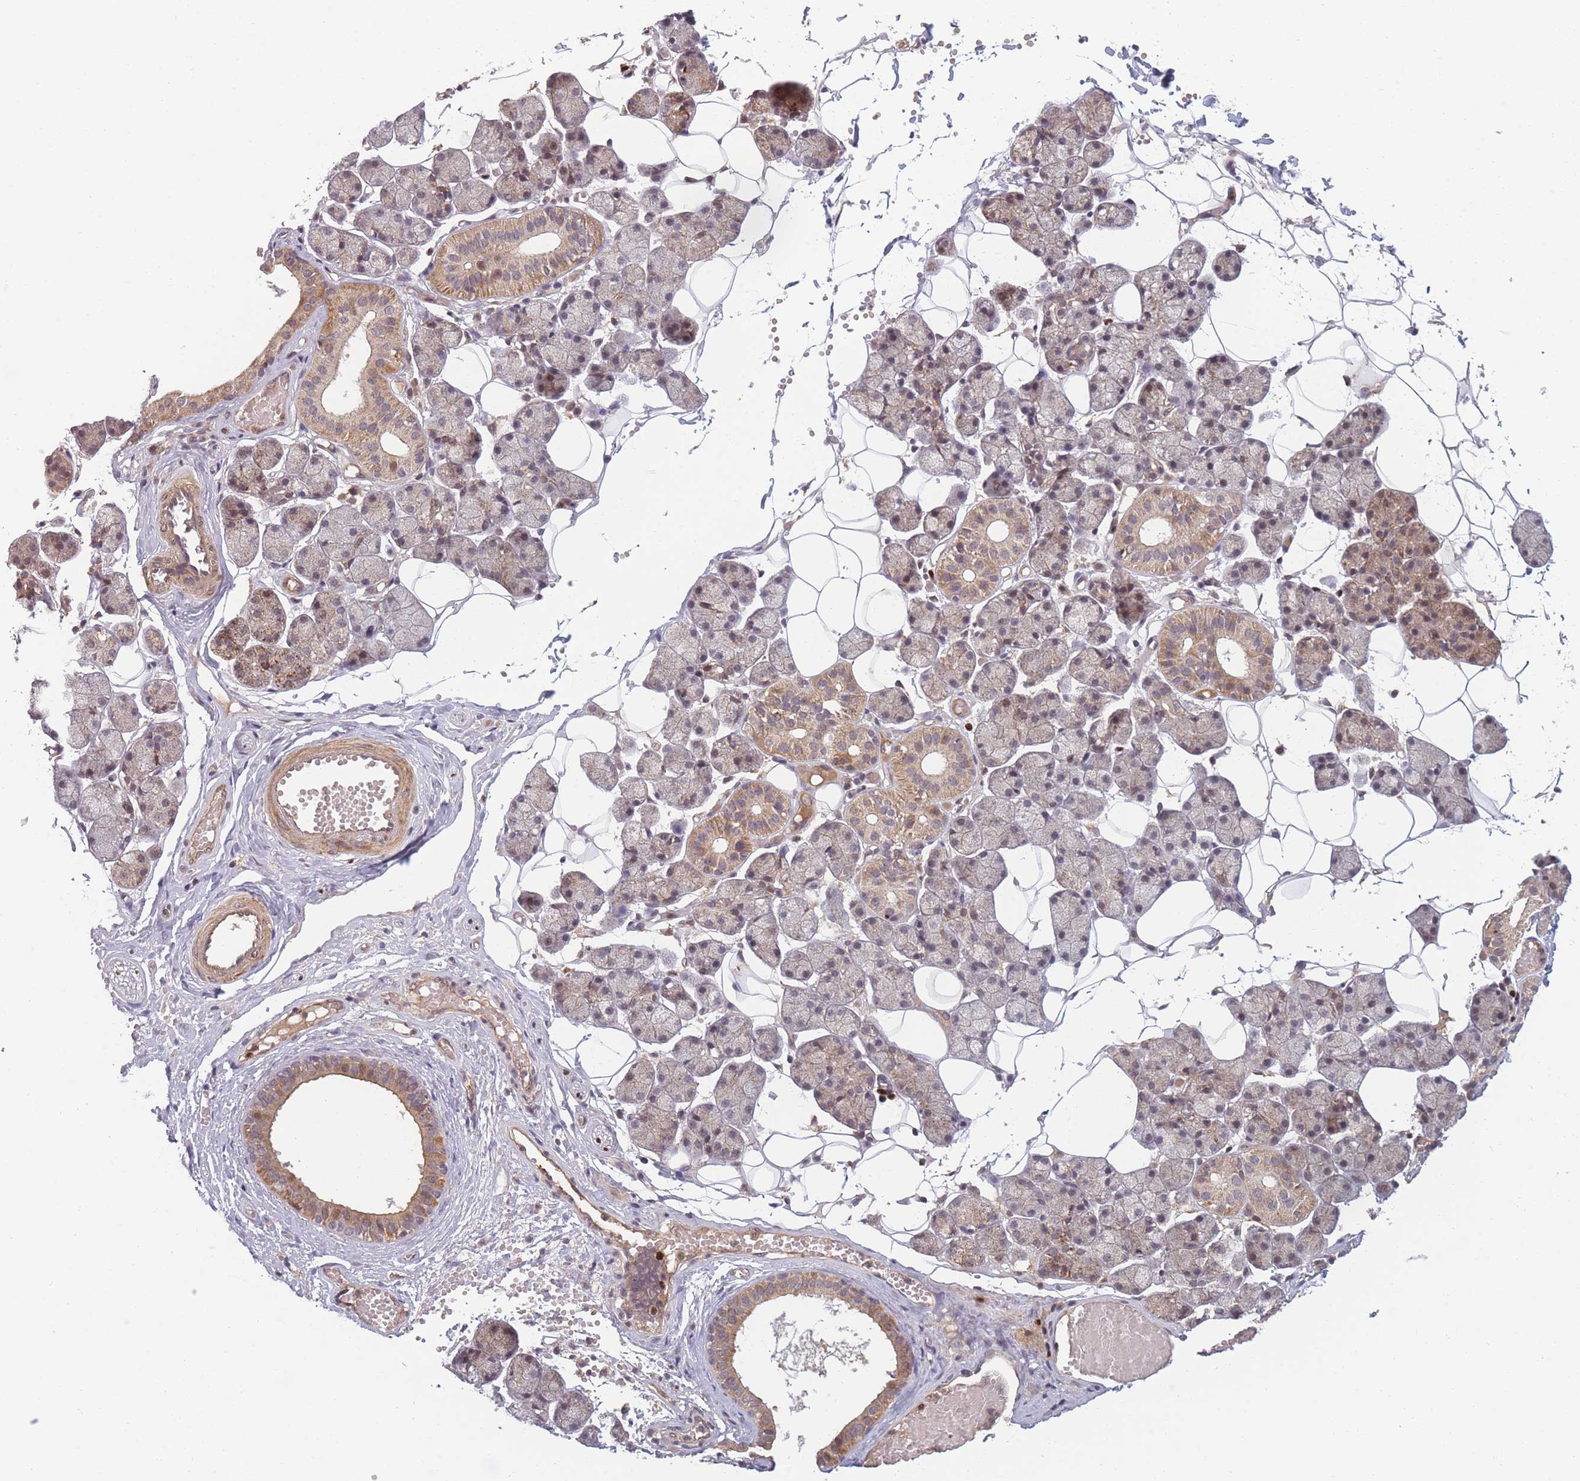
{"staining": {"intensity": "moderate", "quantity": "25%-75%", "location": "cytoplasmic/membranous"}, "tissue": "salivary gland", "cell_type": "Glandular cells", "image_type": "normal", "snomed": [{"axis": "morphology", "description": "Normal tissue, NOS"}, {"axis": "topography", "description": "Salivary gland"}], "caption": "Protein staining demonstrates moderate cytoplasmic/membranous expression in approximately 25%-75% of glandular cells in normal salivary gland.", "gene": "FAM153A", "patient": {"sex": "female", "age": 33}}